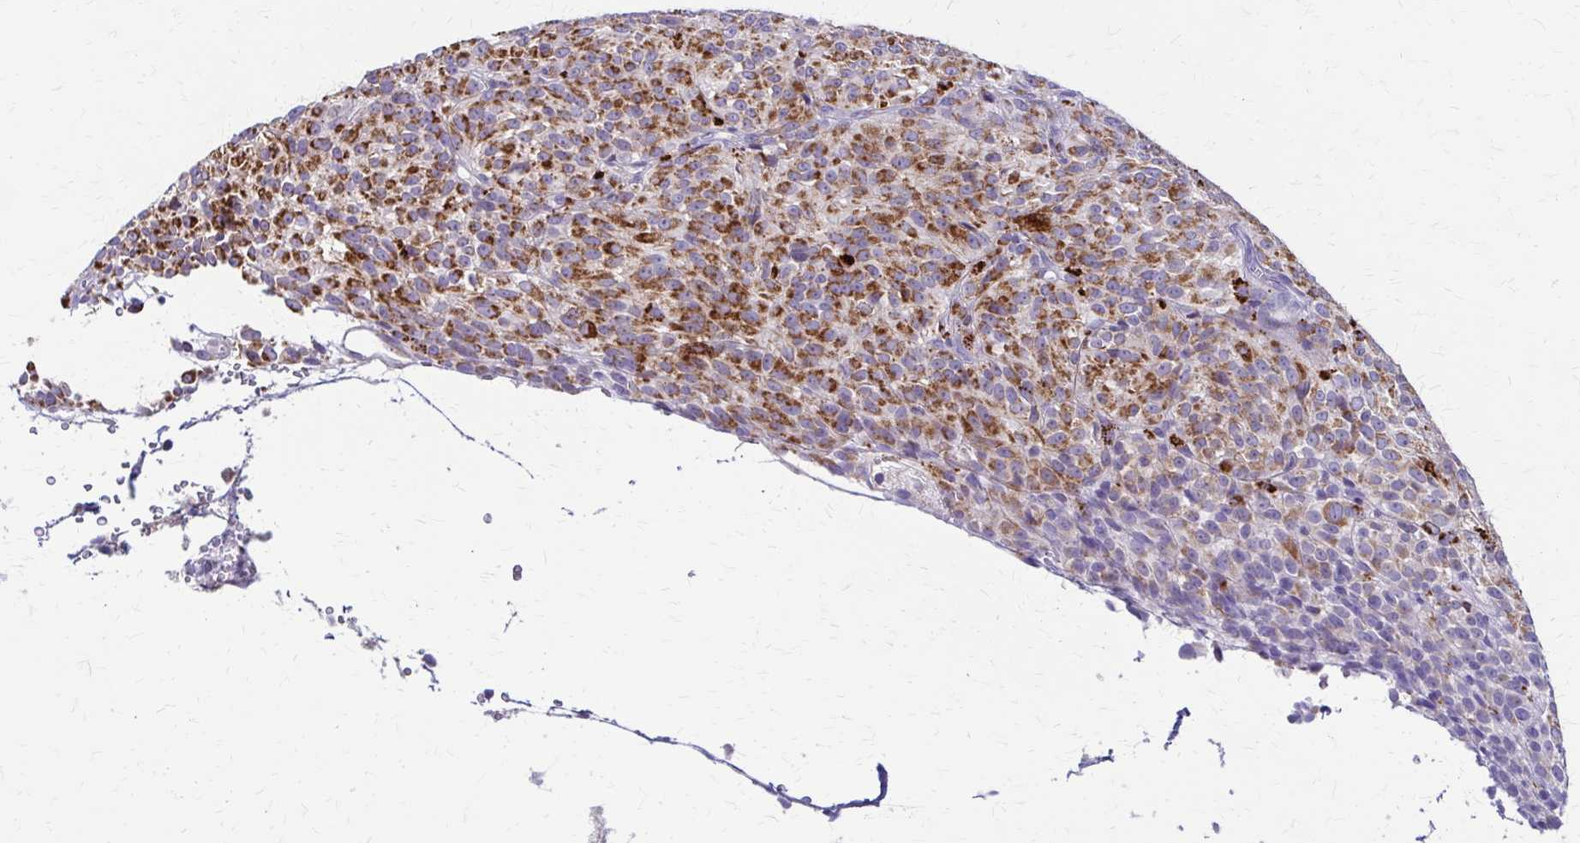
{"staining": {"intensity": "moderate", "quantity": "<25%", "location": "cytoplasmic/membranous"}, "tissue": "melanoma", "cell_type": "Tumor cells", "image_type": "cancer", "snomed": [{"axis": "morphology", "description": "Malignant melanoma, Metastatic site"}, {"axis": "topography", "description": "Brain"}], "caption": "Human melanoma stained with a protein marker exhibits moderate staining in tumor cells.", "gene": "SAMD13", "patient": {"sex": "female", "age": 56}}